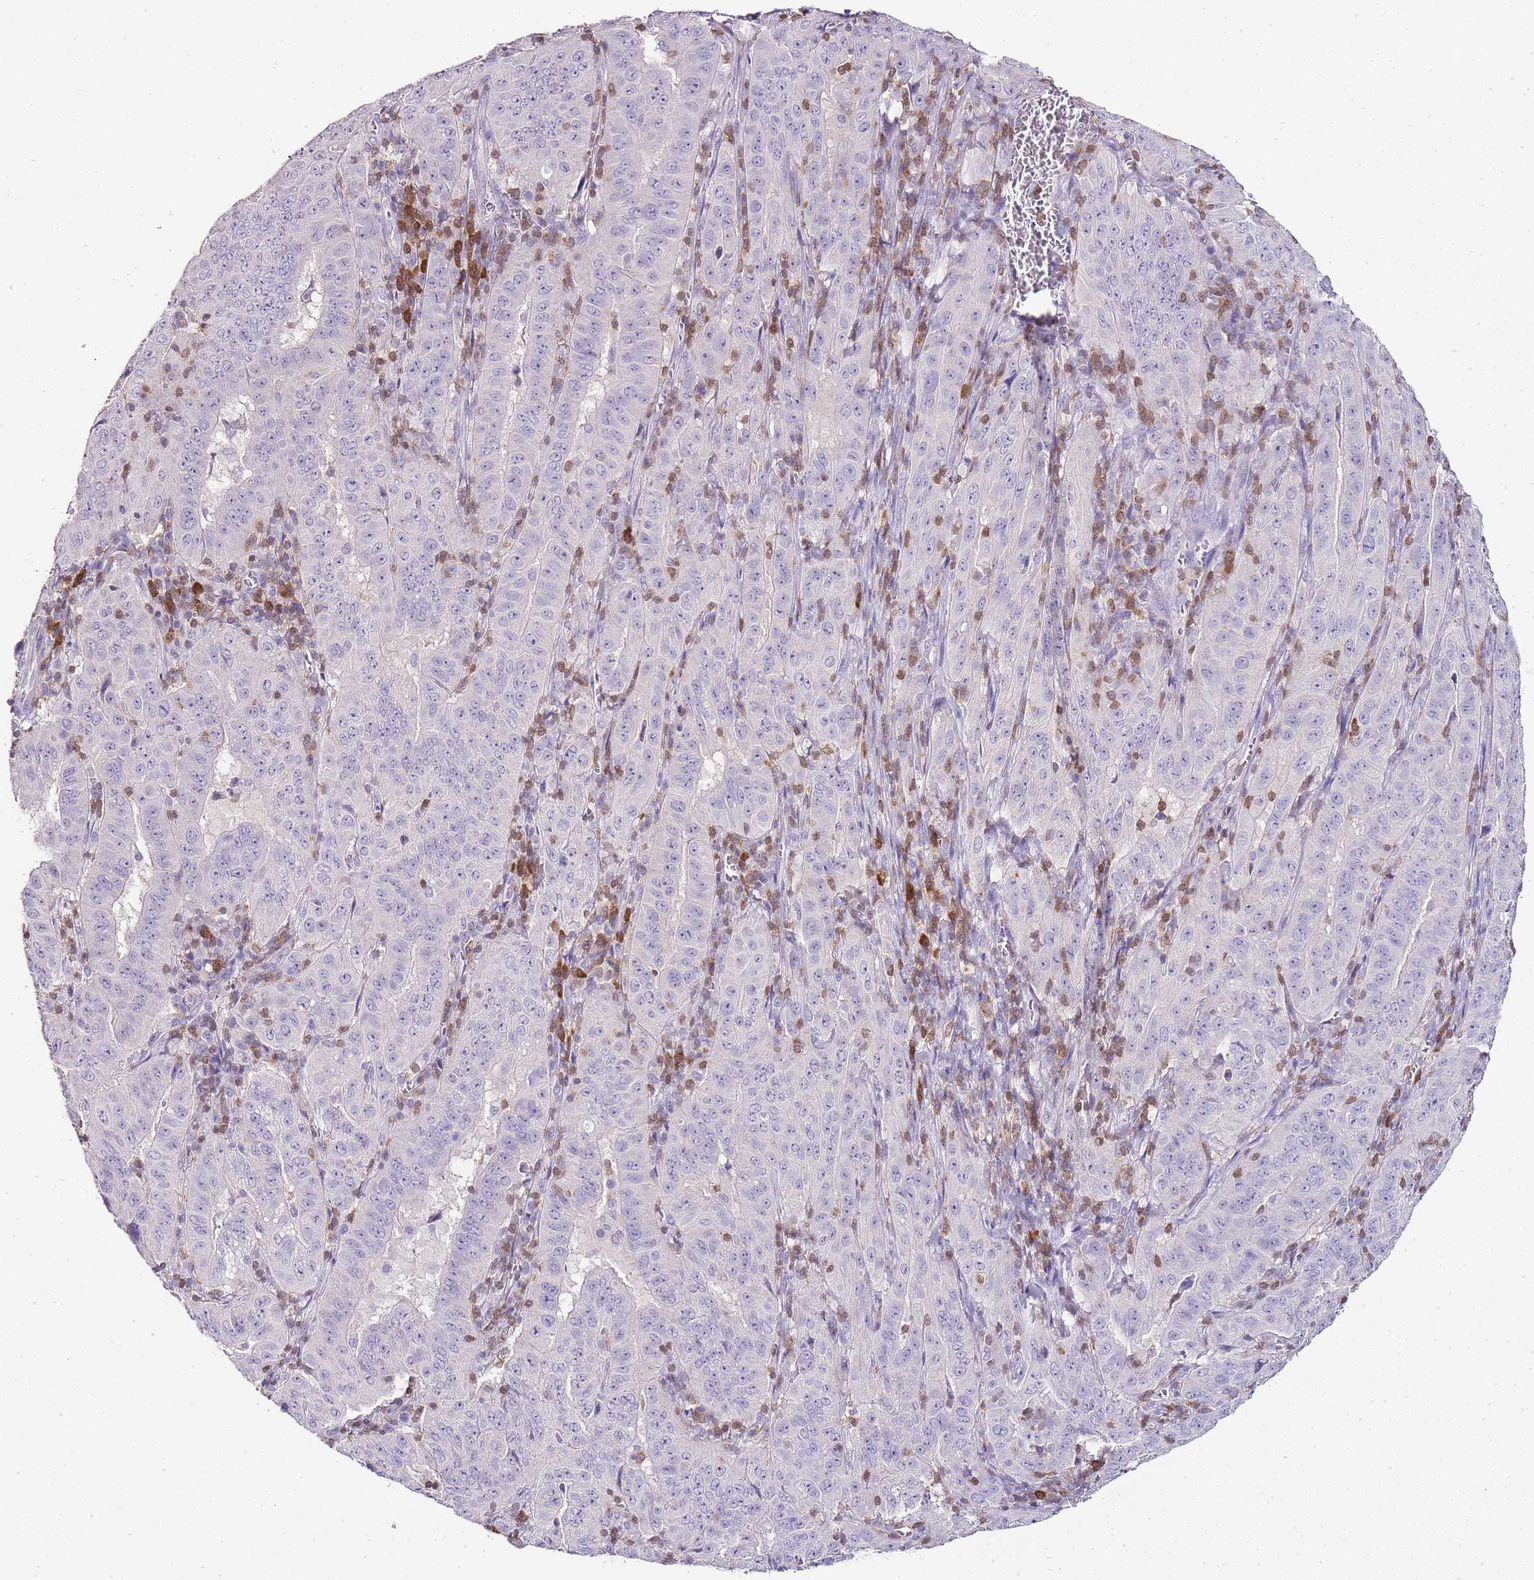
{"staining": {"intensity": "negative", "quantity": "none", "location": "none"}, "tissue": "pancreatic cancer", "cell_type": "Tumor cells", "image_type": "cancer", "snomed": [{"axis": "morphology", "description": "Adenocarcinoma, NOS"}, {"axis": "topography", "description": "Pancreas"}], "caption": "Immunohistochemistry of human pancreatic cancer (adenocarcinoma) exhibits no expression in tumor cells. Brightfield microscopy of immunohistochemistry (IHC) stained with DAB (brown) and hematoxylin (blue), captured at high magnification.", "gene": "ZBP1", "patient": {"sex": "male", "age": 63}}